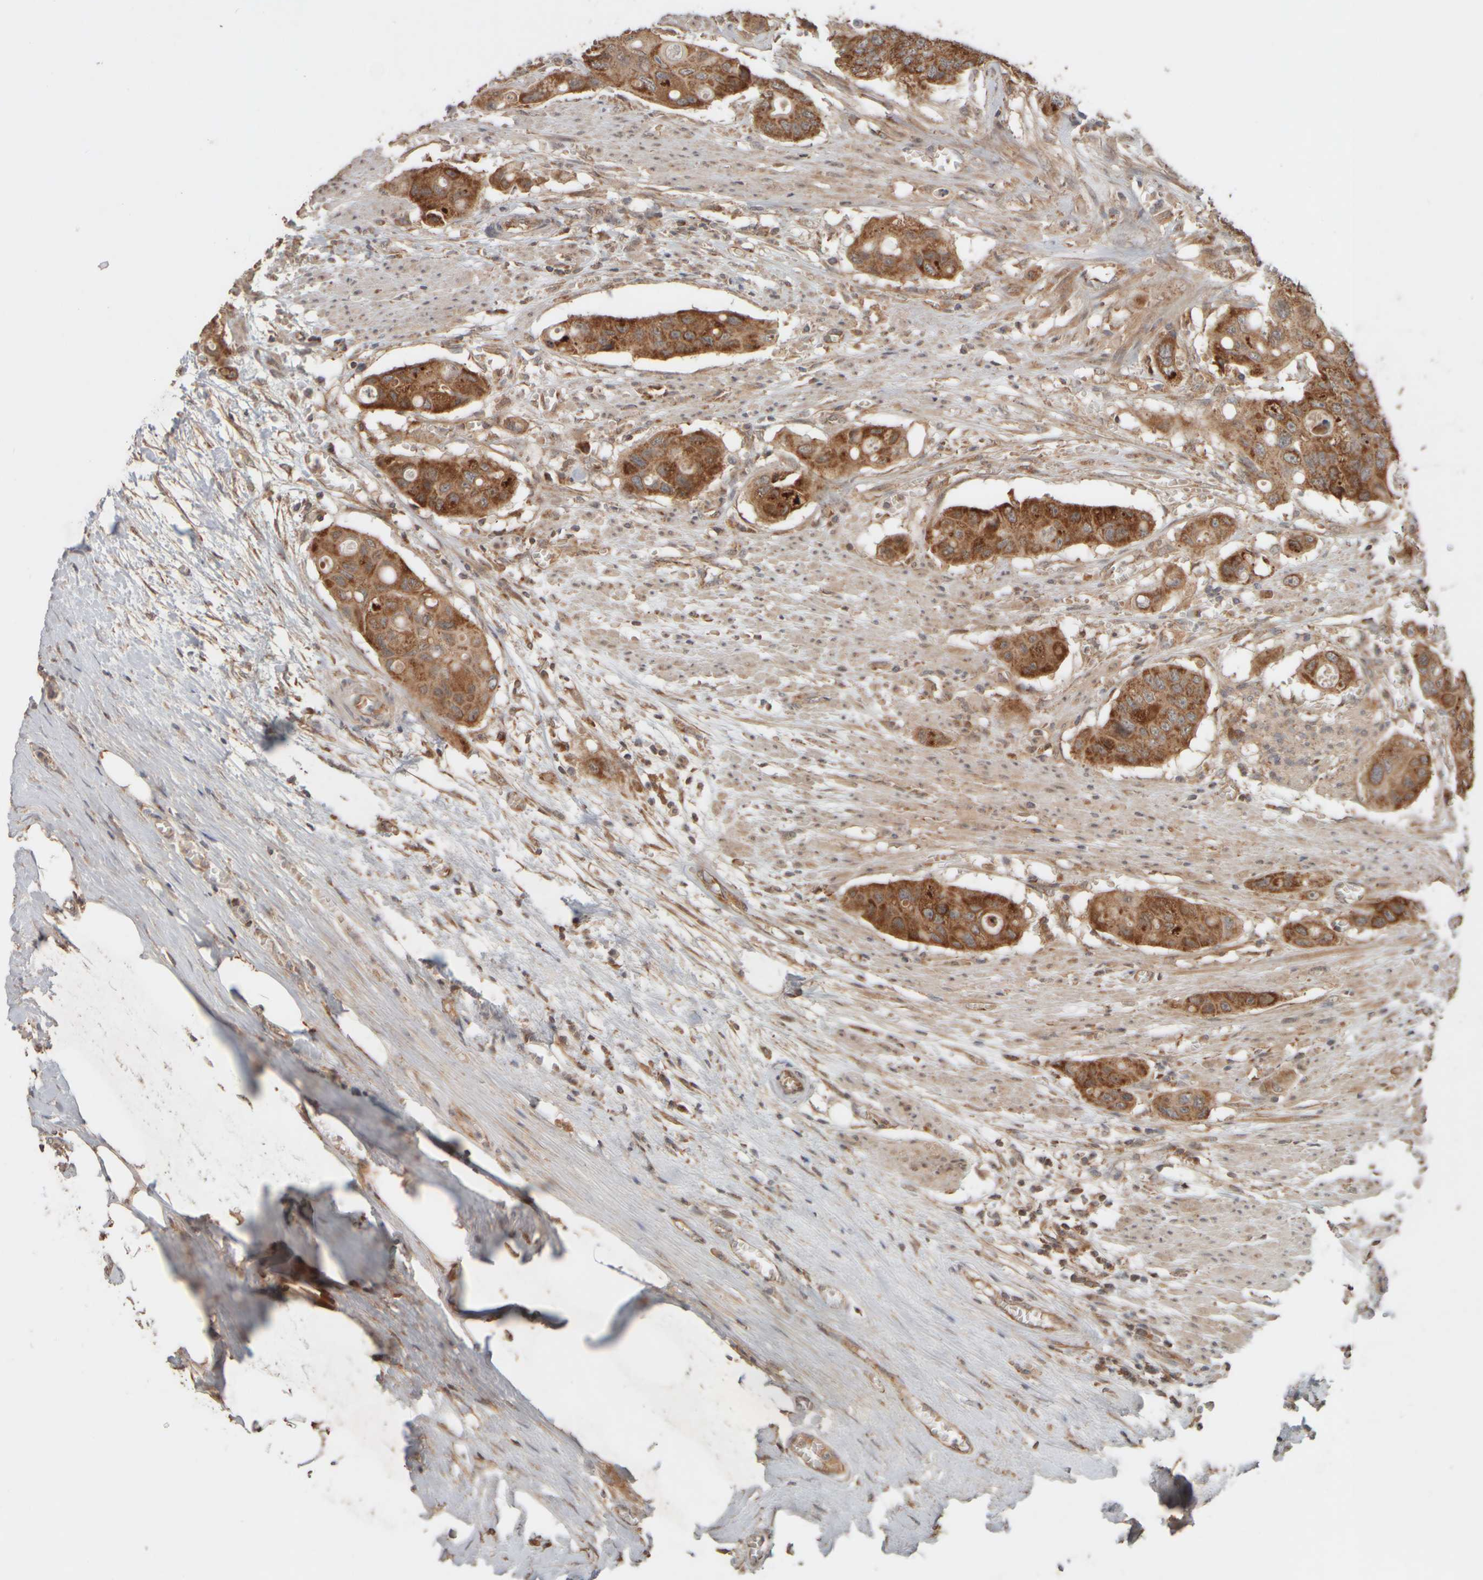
{"staining": {"intensity": "strong", "quantity": ">75%", "location": "cytoplasmic/membranous"}, "tissue": "colorectal cancer", "cell_type": "Tumor cells", "image_type": "cancer", "snomed": [{"axis": "morphology", "description": "Adenocarcinoma, NOS"}, {"axis": "topography", "description": "Colon"}], "caption": "Immunohistochemistry (IHC) histopathology image of neoplastic tissue: human colorectal adenocarcinoma stained using immunohistochemistry (IHC) shows high levels of strong protein expression localized specifically in the cytoplasmic/membranous of tumor cells, appearing as a cytoplasmic/membranous brown color.", "gene": "EIF2B3", "patient": {"sex": "female", "age": 57}}